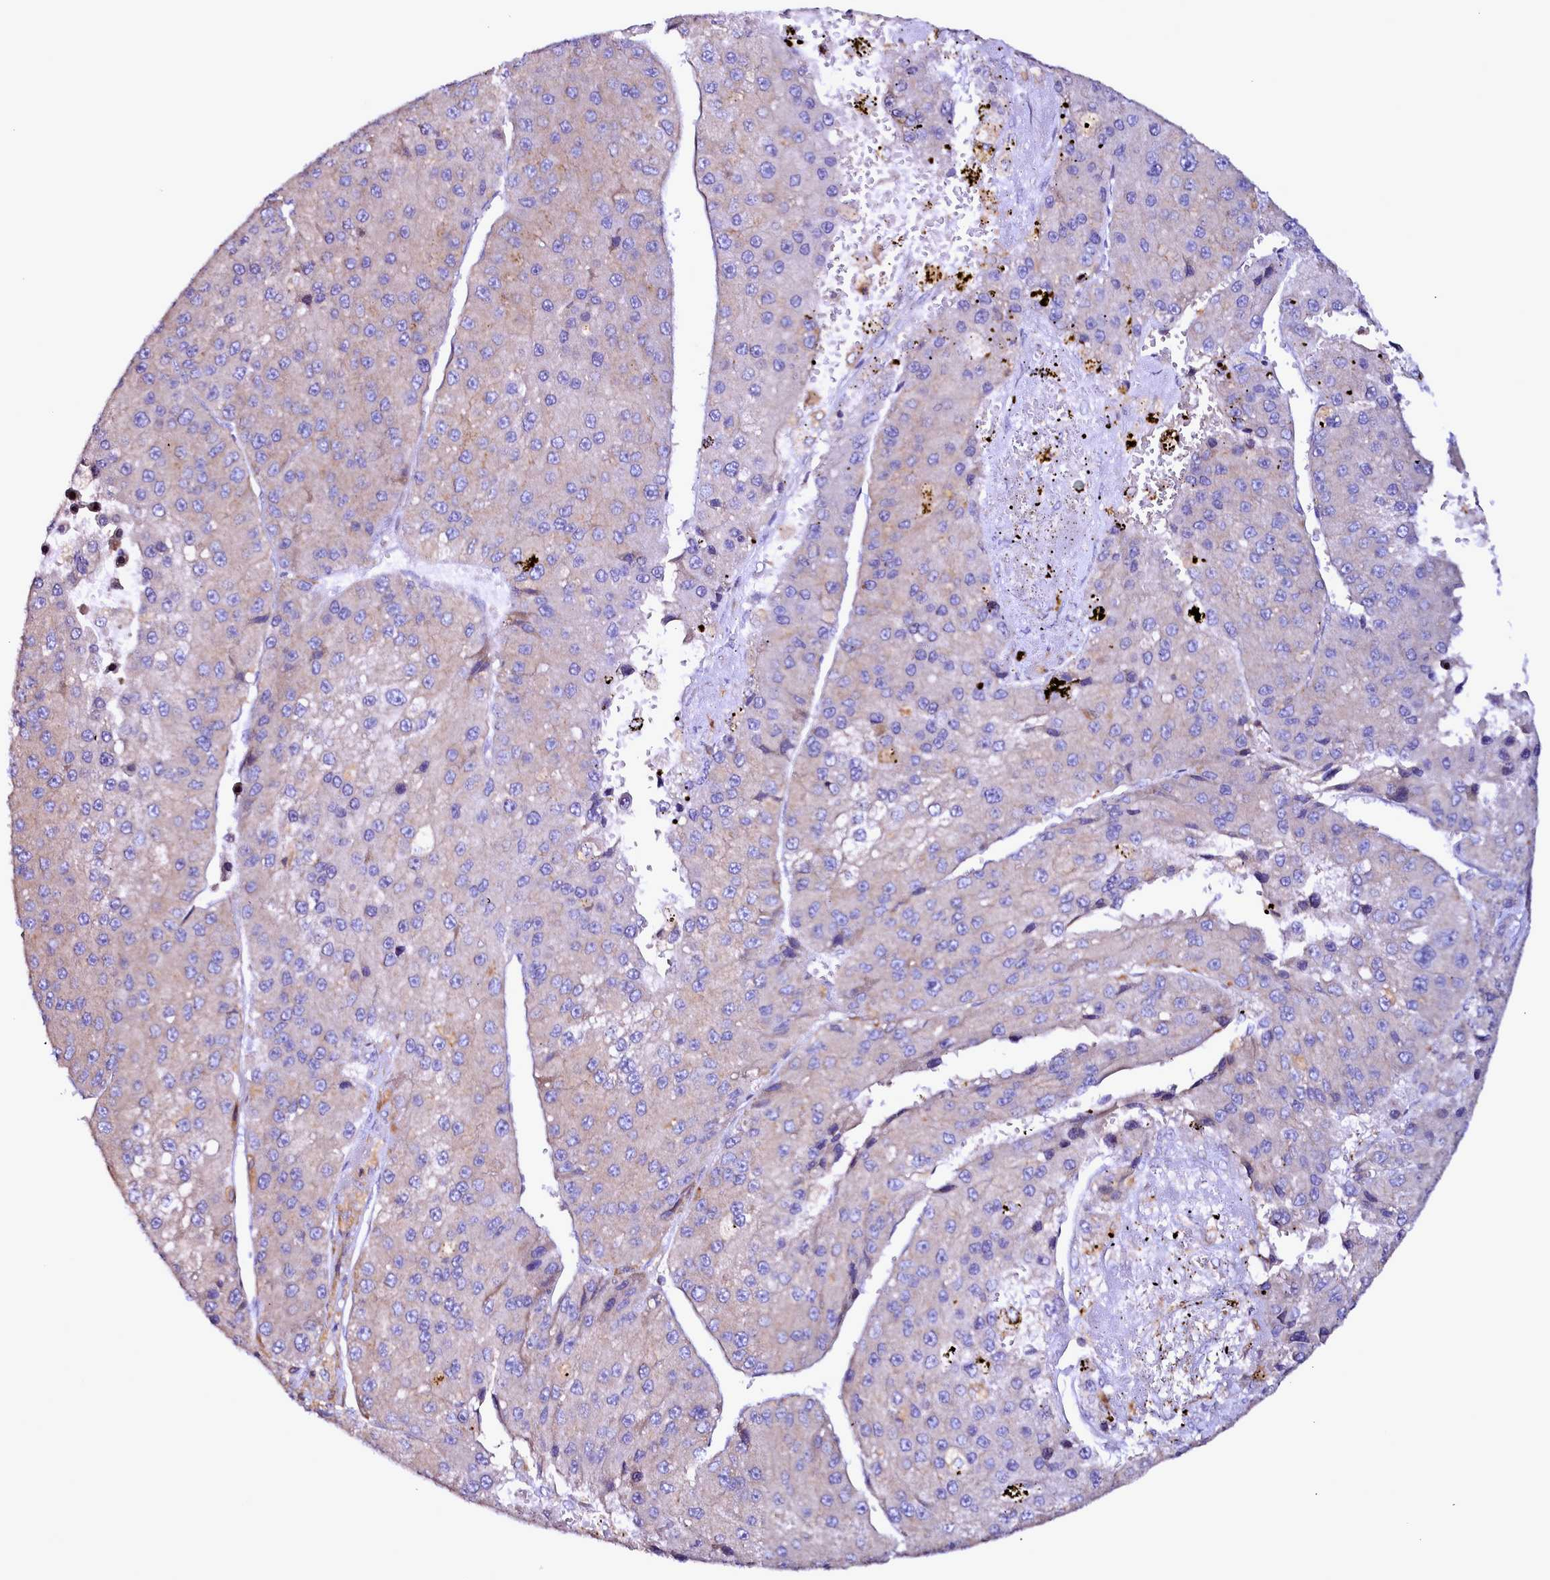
{"staining": {"intensity": "negative", "quantity": "none", "location": "none"}, "tissue": "liver cancer", "cell_type": "Tumor cells", "image_type": "cancer", "snomed": [{"axis": "morphology", "description": "Carcinoma, Hepatocellular, NOS"}, {"axis": "topography", "description": "Liver"}], "caption": "Human liver cancer (hepatocellular carcinoma) stained for a protein using immunohistochemistry demonstrates no positivity in tumor cells.", "gene": "NCKAP1L", "patient": {"sex": "female", "age": 73}}